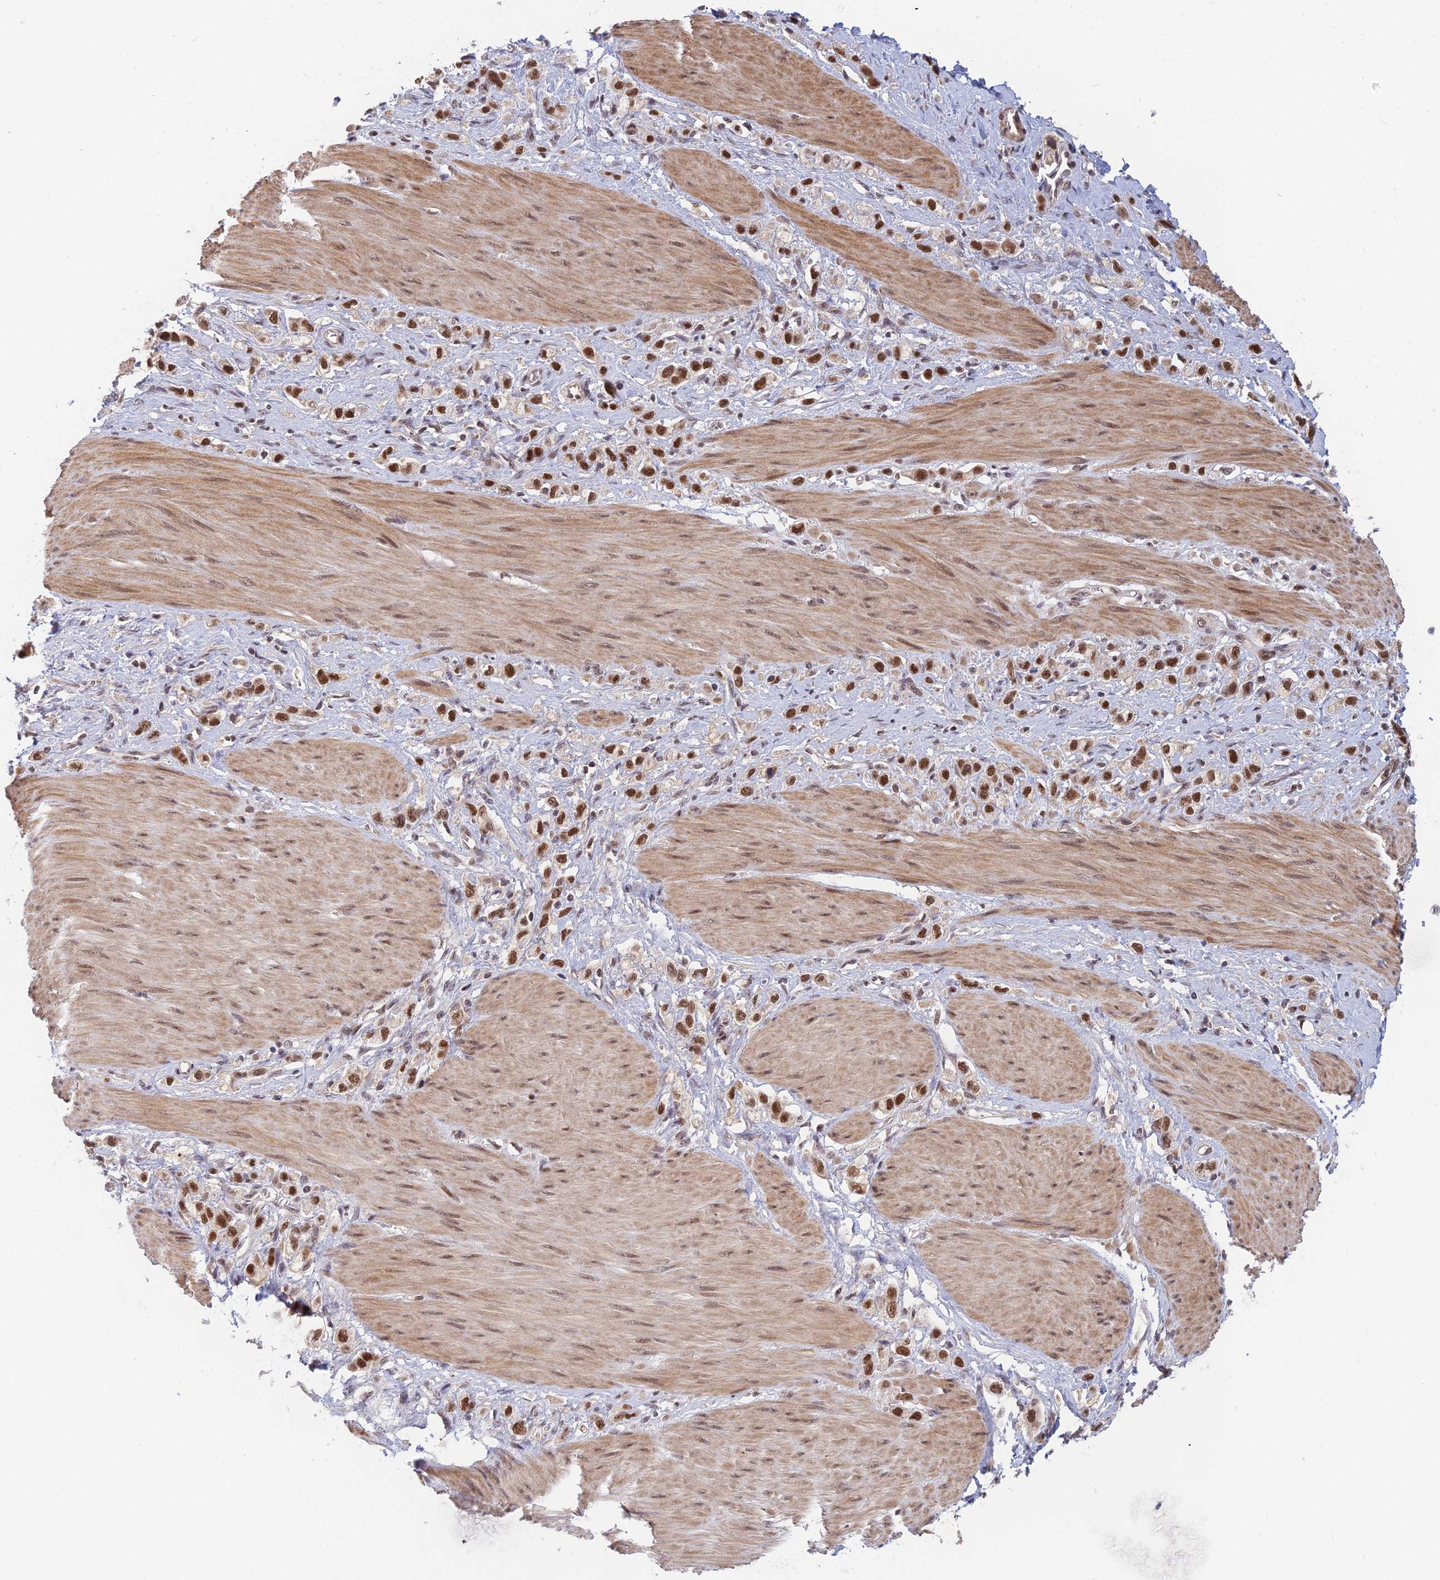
{"staining": {"intensity": "strong", "quantity": ">75%", "location": "nuclear"}, "tissue": "stomach cancer", "cell_type": "Tumor cells", "image_type": "cancer", "snomed": [{"axis": "morphology", "description": "Adenocarcinoma, NOS"}, {"axis": "topography", "description": "Stomach"}], "caption": "Immunohistochemistry of human stomach cancer shows high levels of strong nuclear expression in about >75% of tumor cells. Ihc stains the protein of interest in brown and the nuclei are stained blue.", "gene": "TCEA2", "patient": {"sex": "female", "age": 65}}